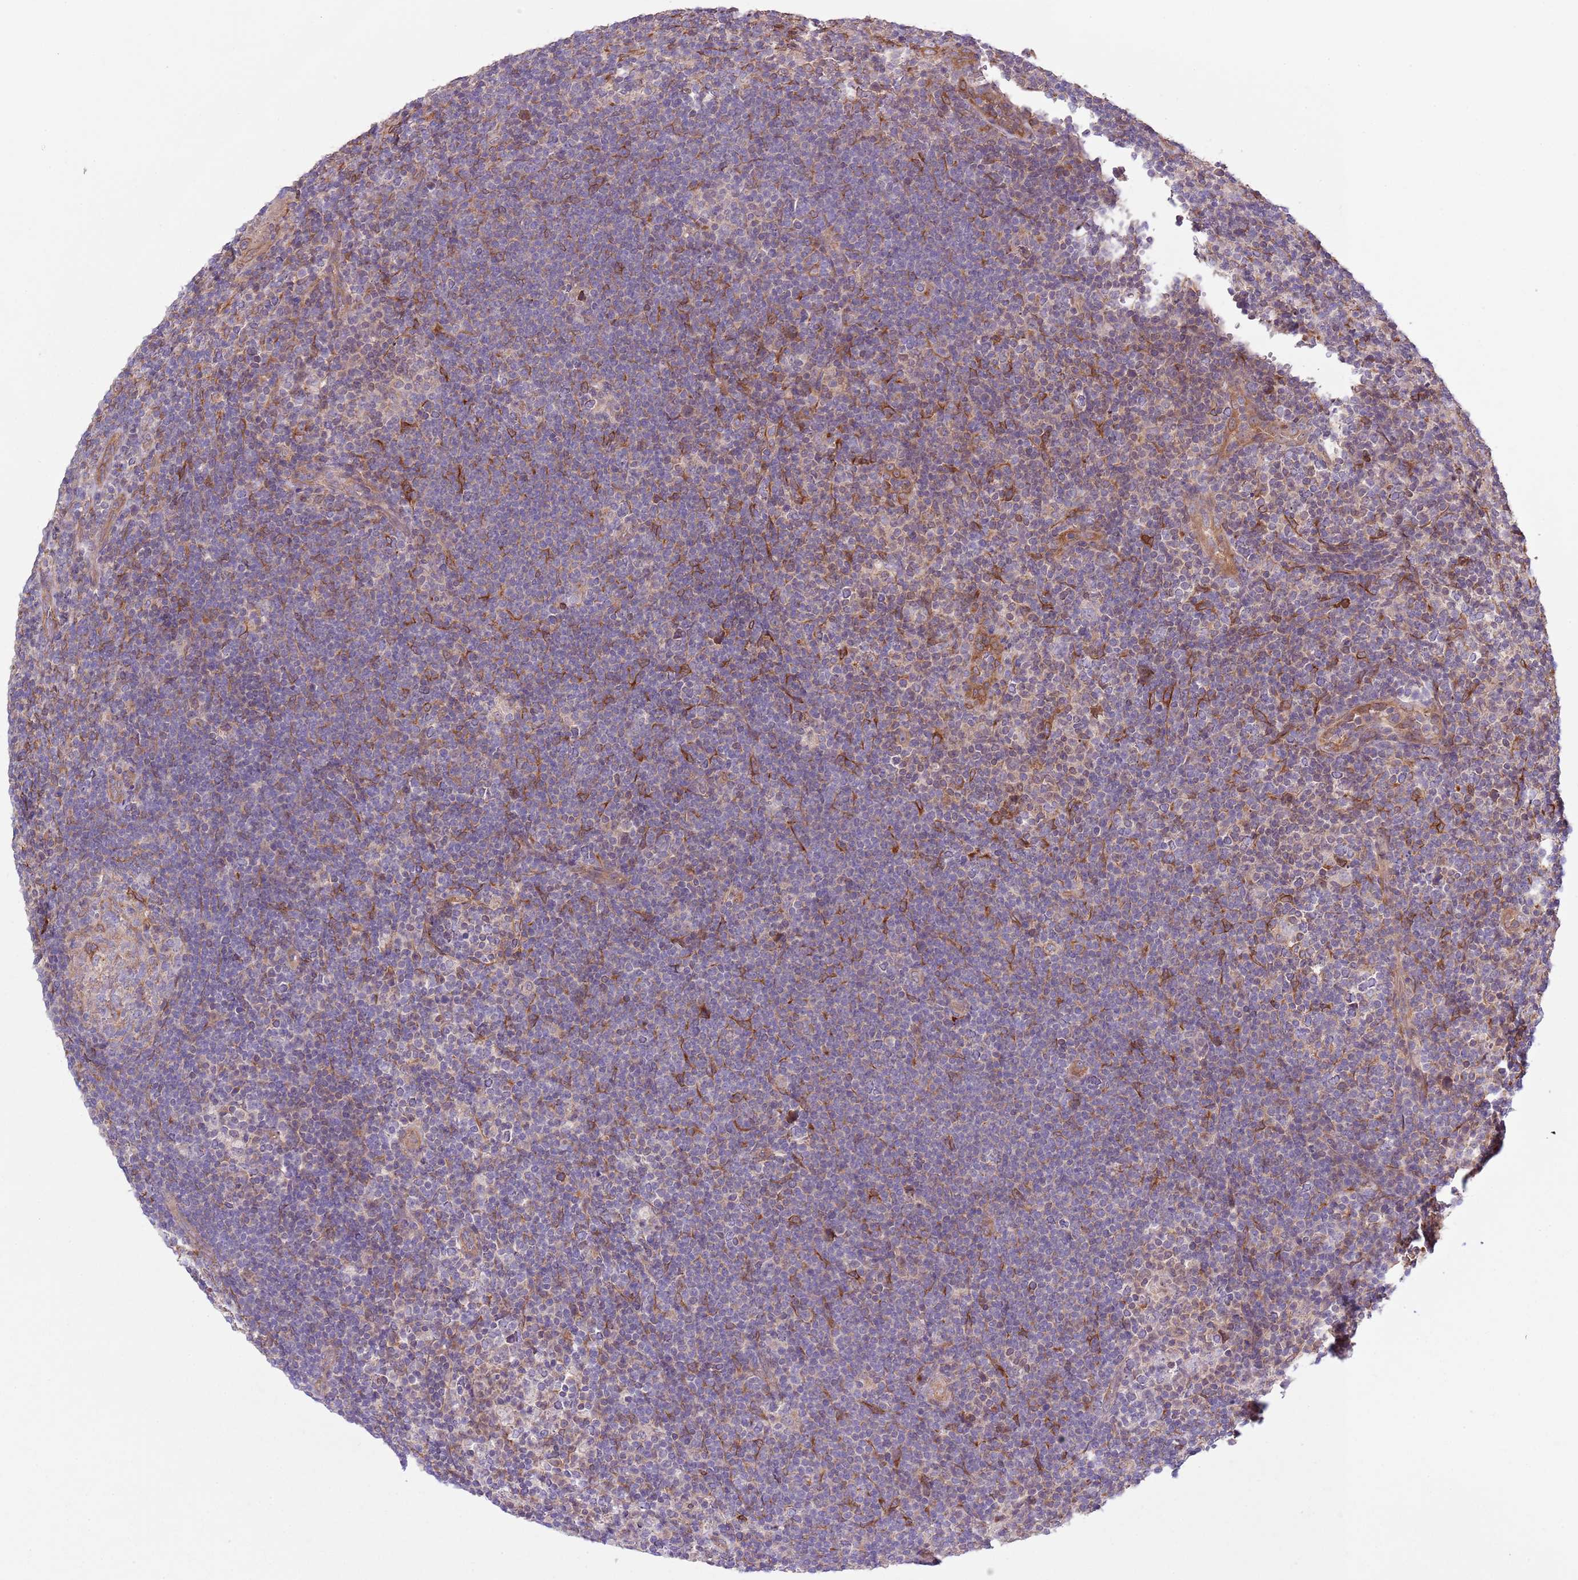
{"staining": {"intensity": "weak", "quantity": "25%-75%", "location": "cytoplasmic/membranous"}, "tissue": "lymphoma", "cell_type": "Tumor cells", "image_type": "cancer", "snomed": [{"axis": "morphology", "description": "Hodgkin's disease, NOS"}, {"axis": "topography", "description": "Lymph node"}], "caption": "Protein staining exhibits weak cytoplasmic/membranous positivity in about 25%-75% of tumor cells in lymphoma. (DAB IHC, brown staining for protein, blue staining for nuclei).", "gene": "LPIN2", "patient": {"sex": "female", "age": 57}}